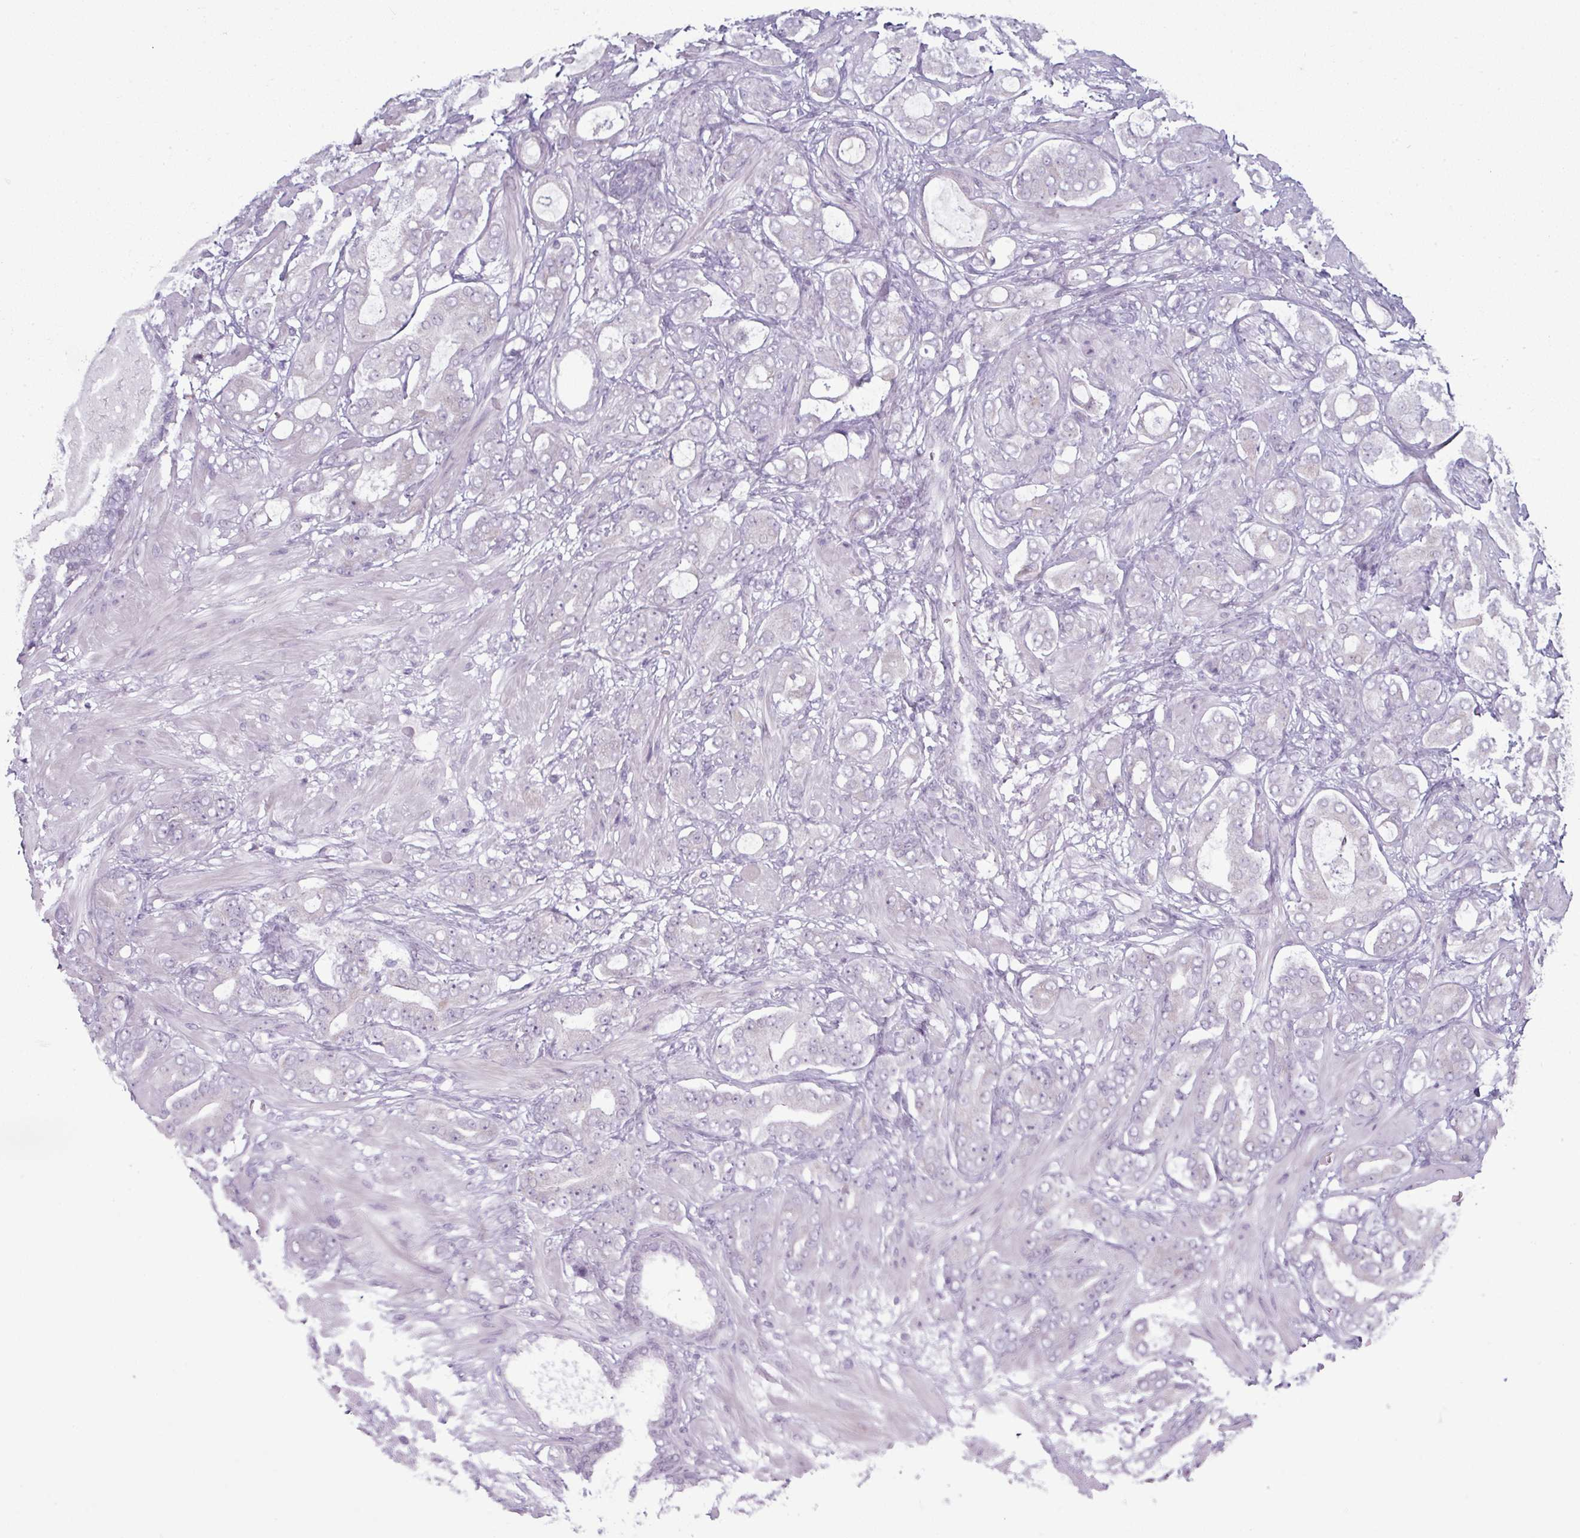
{"staining": {"intensity": "negative", "quantity": "none", "location": "none"}, "tissue": "prostate cancer", "cell_type": "Tumor cells", "image_type": "cancer", "snomed": [{"axis": "morphology", "description": "Adenocarcinoma, Low grade"}, {"axis": "topography", "description": "Prostate"}], "caption": "A high-resolution micrograph shows IHC staining of prostate low-grade adenocarcinoma, which shows no significant staining in tumor cells. (DAB (3,3'-diaminobenzidine) immunohistochemistry, high magnification).", "gene": "ZNF615", "patient": {"sex": "male", "age": 57}}